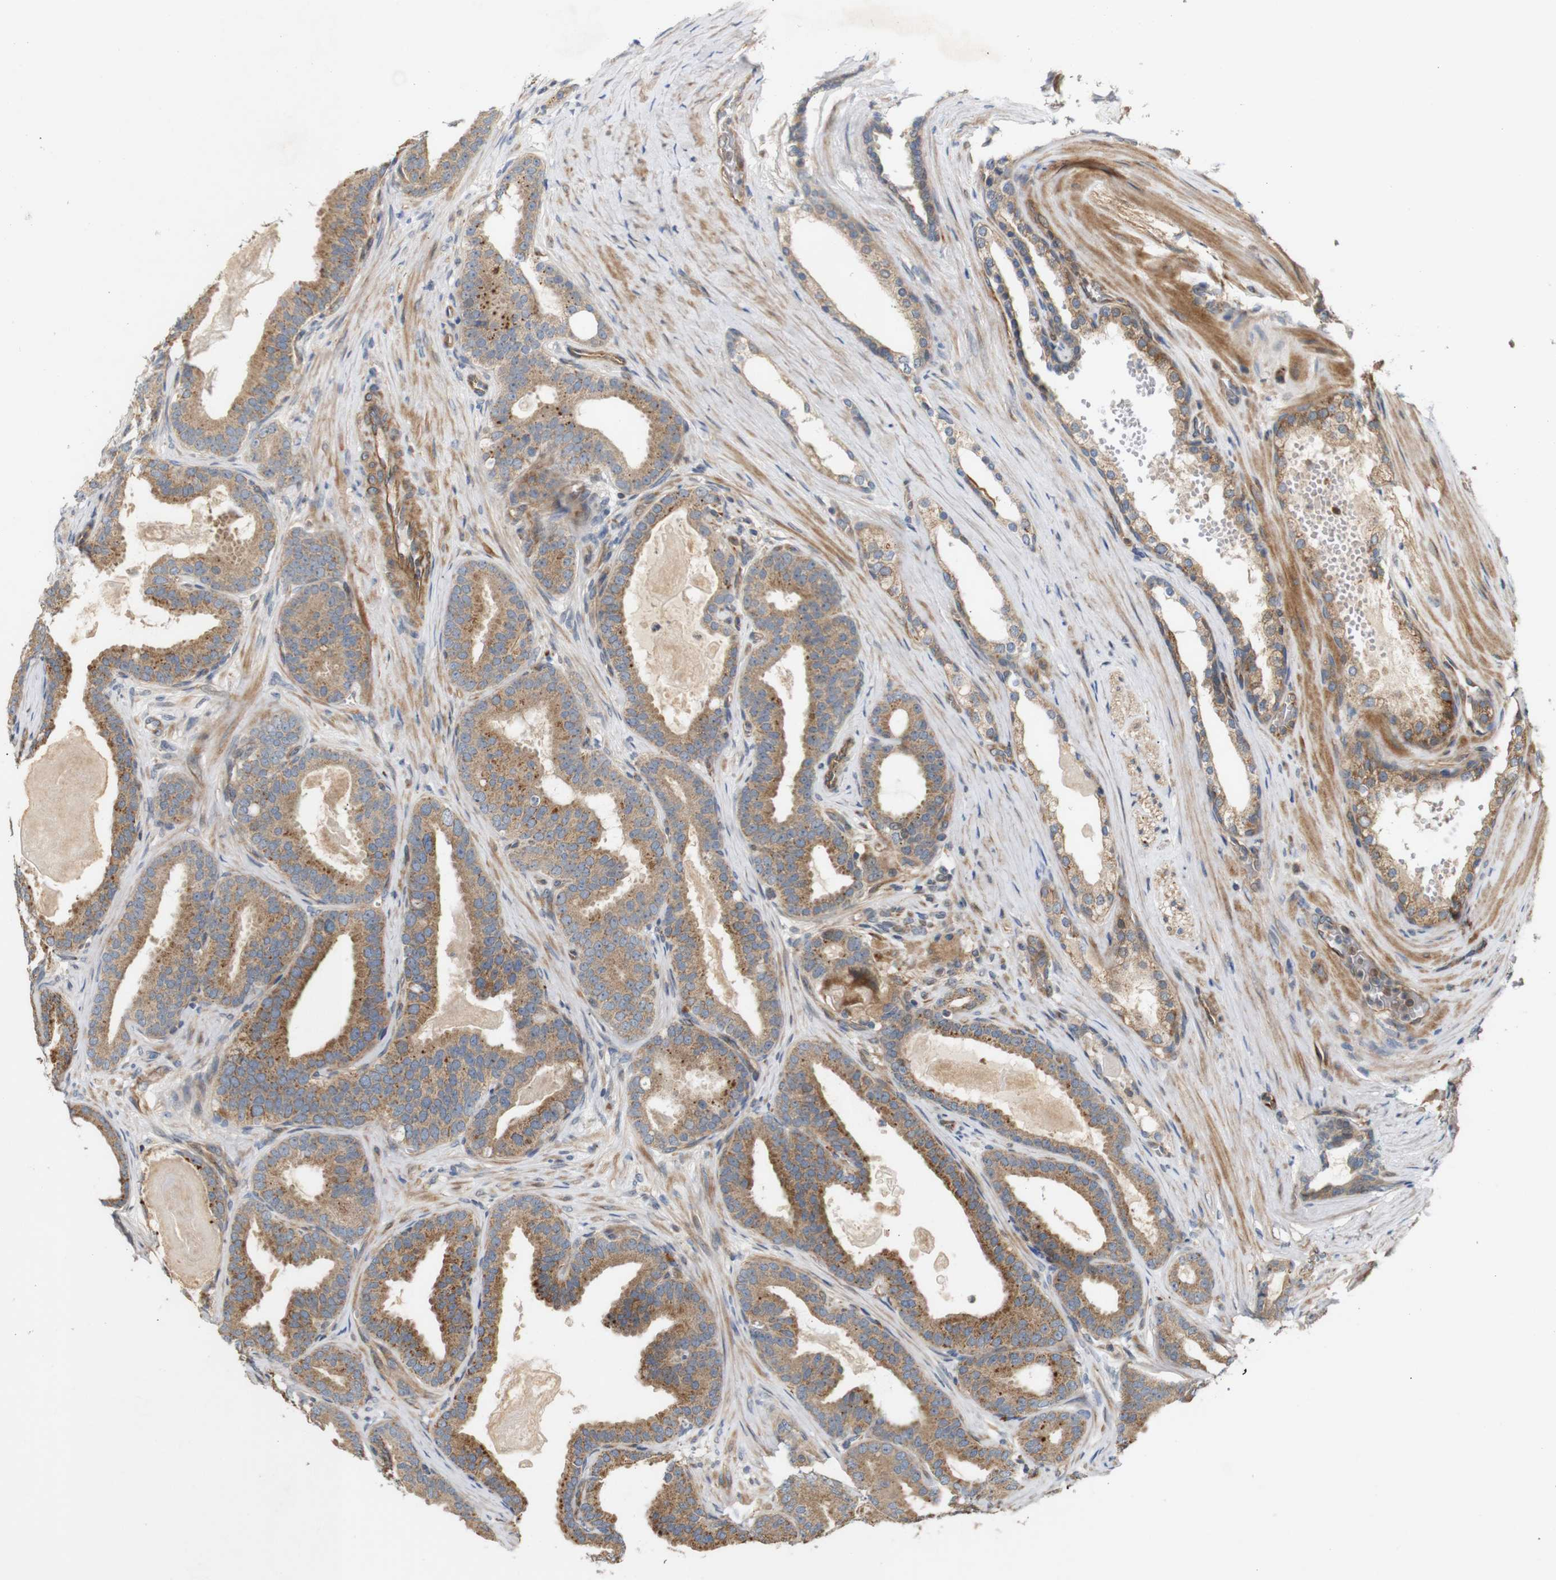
{"staining": {"intensity": "moderate", "quantity": ">75%", "location": "cytoplasmic/membranous"}, "tissue": "prostate cancer", "cell_type": "Tumor cells", "image_type": "cancer", "snomed": [{"axis": "morphology", "description": "Adenocarcinoma, High grade"}, {"axis": "topography", "description": "Prostate"}], "caption": "IHC of human adenocarcinoma (high-grade) (prostate) reveals medium levels of moderate cytoplasmic/membranous staining in approximately >75% of tumor cells.", "gene": "RPTOR", "patient": {"sex": "male", "age": 60}}